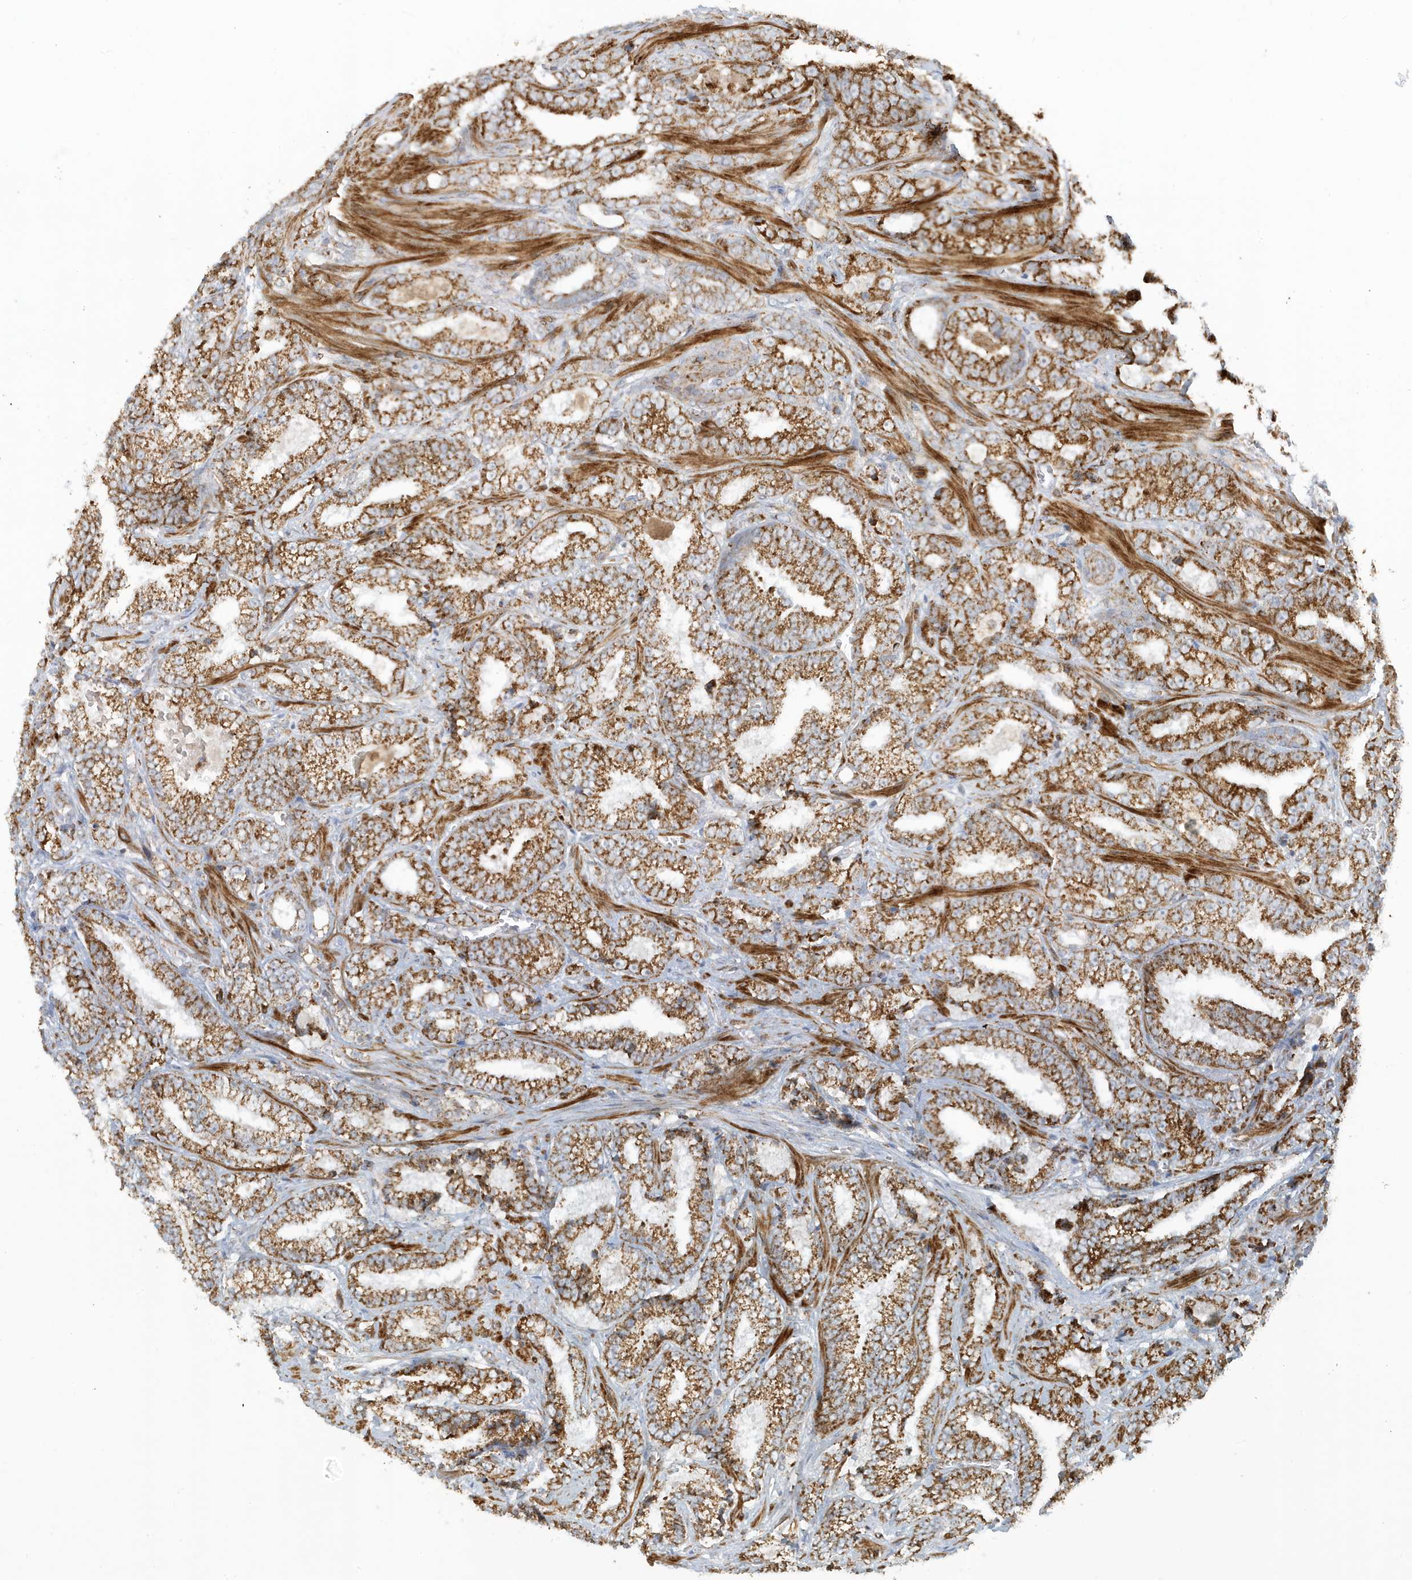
{"staining": {"intensity": "moderate", "quantity": ">75%", "location": "cytoplasmic/membranous"}, "tissue": "prostate cancer", "cell_type": "Tumor cells", "image_type": "cancer", "snomed": [{"axis": "morphology", "description": "Adenocarcinoma, High grade"}, {"axis": "topography", "description": "Prostate and seminal vesicle, NOS"}], "caption": "This is an image of IHC staining of prostate cancer, which shows moderate expression in the cytoplasmic/membranous of tumor cells.", "gene": "MAN1A1", "patient": {"sex": "male", "age": 67}}